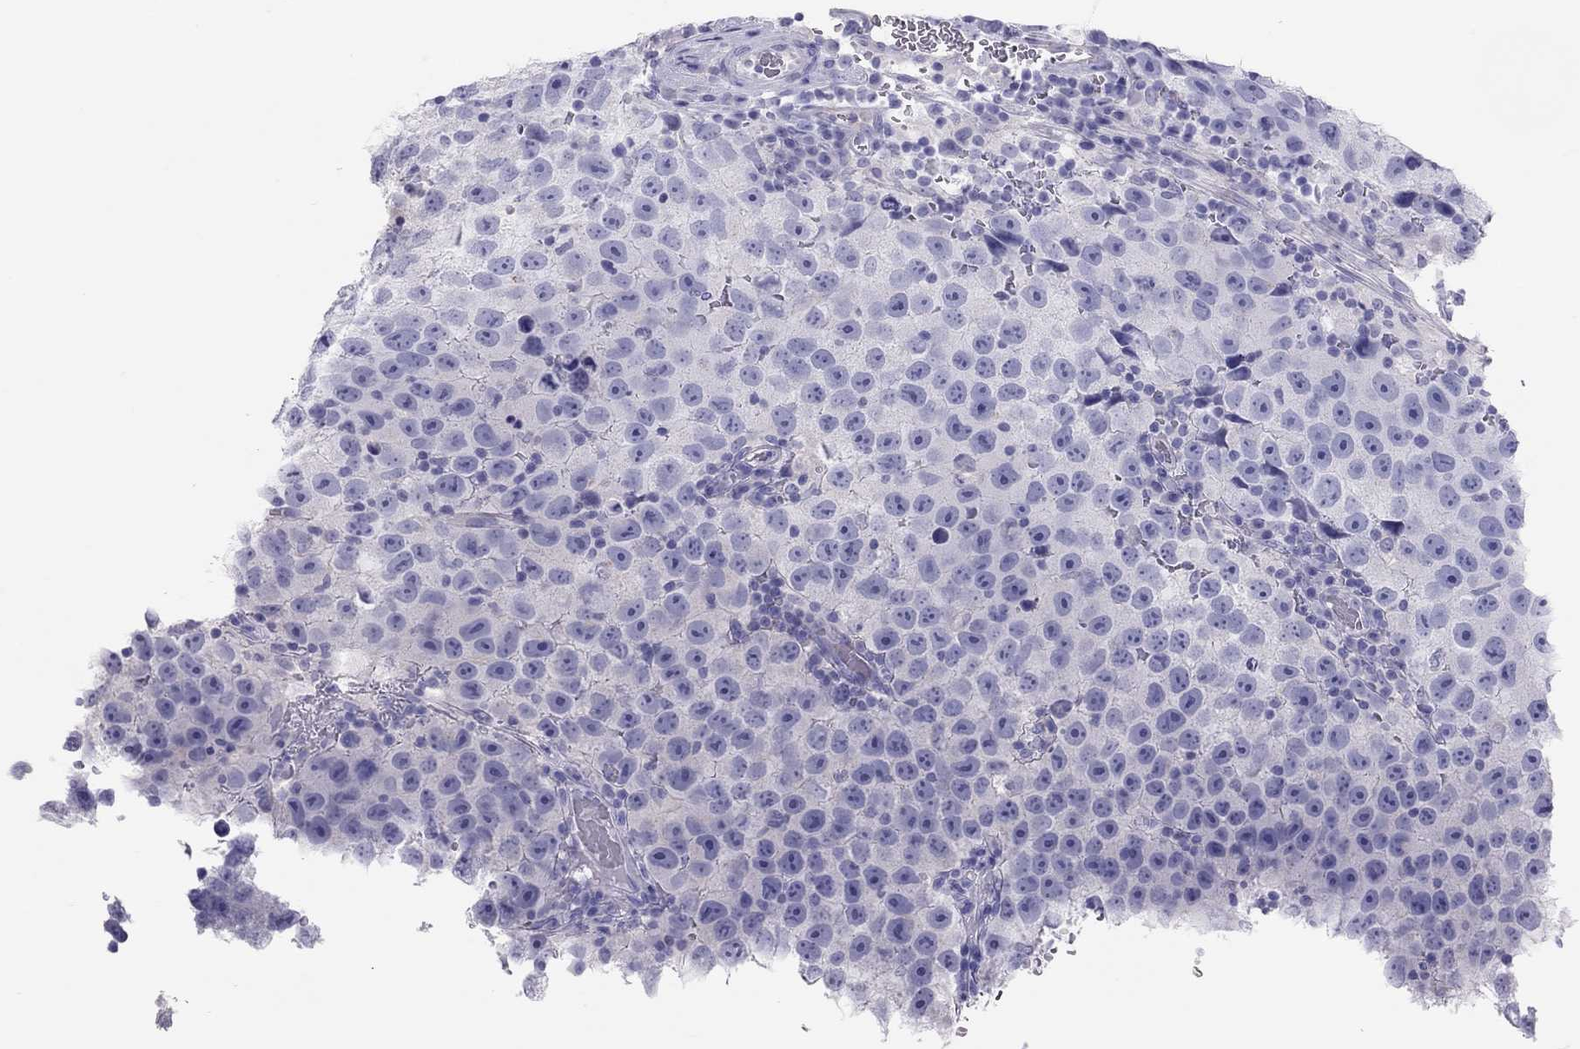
{"staining": {"intensity": "negative", "quantity": "none", "location": "none"}, "tissue": "testis cancer", "cell_type": "Tumor cells", "image_type": "cancer", "snomed": [{"axis": "morphology", "description": "Normal tissue, NOS"}, {"axis": "morphology", "description": "Seminoma, NOS"}, {"axis": "topography", "description": "Testis"}], "caption": "The immunohistochemistry (IHC) micrograph has no significant positivity in tumor cells of testis cancer tissue.", "gene": "PSMB11", "patient": {"sex": "male", "age": 31}}